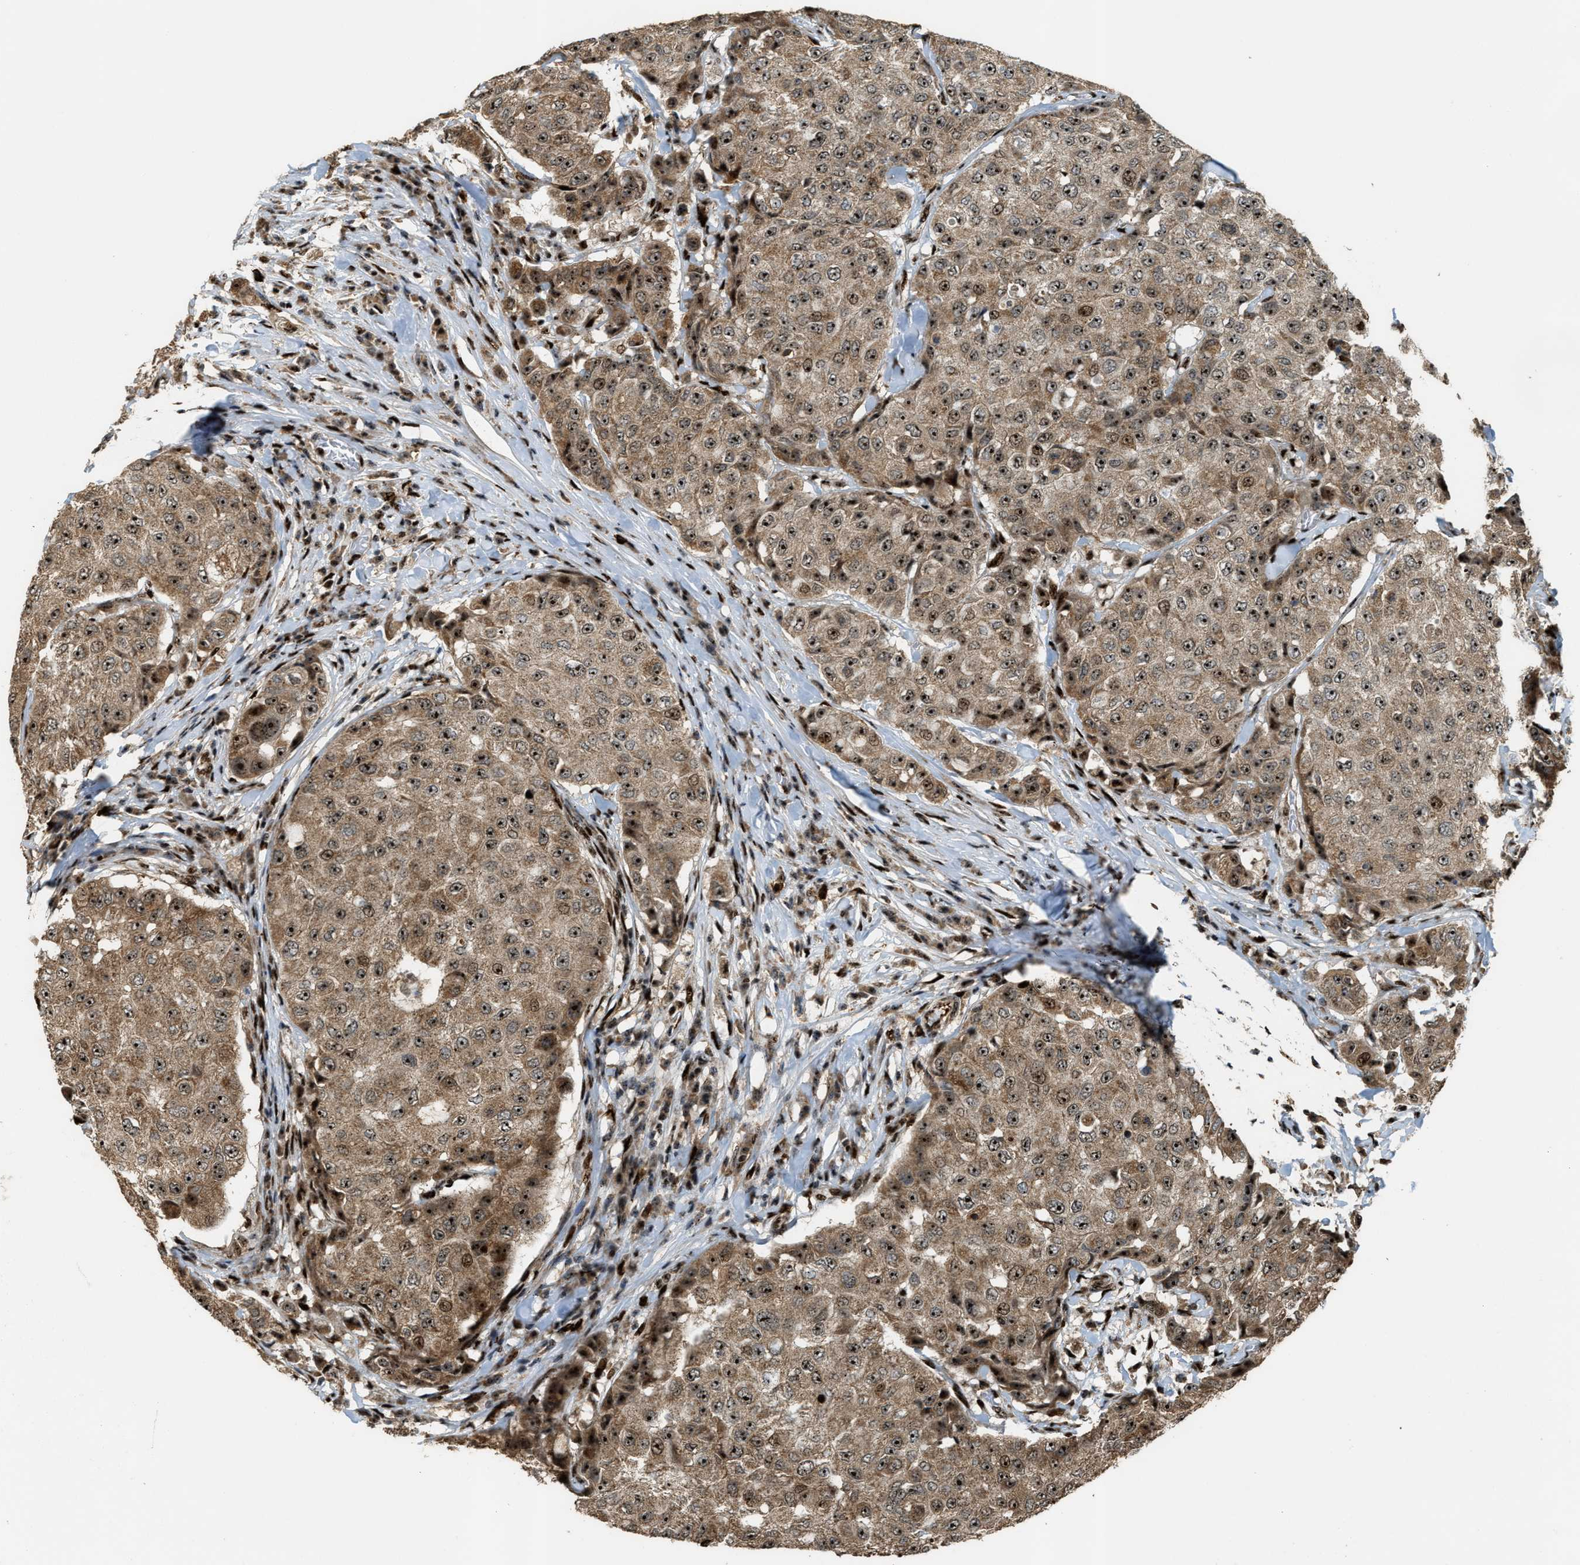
{"staining": {"intensity": "strong", "quantity": ">75%", "location": "cytoplasmic/membranous,nuclear"}, "tissue": "breast cancer", "cell_type": "Tumor cells", "image_type": "cancer", "snomed": [{"axis": "morphology", "description": "Duct carcinoma"}, {"axis": "topography", "description": "Breast"}], "caption": "About >75% of tumor cells in intraductal carcinoma (breast) show strong cytoplasmic/membranous and nuclear protein staining as visualized by brown immunohistochemical staining.", "gene": "ZNF687", "patient": {"sex": "female", "age": 27}}